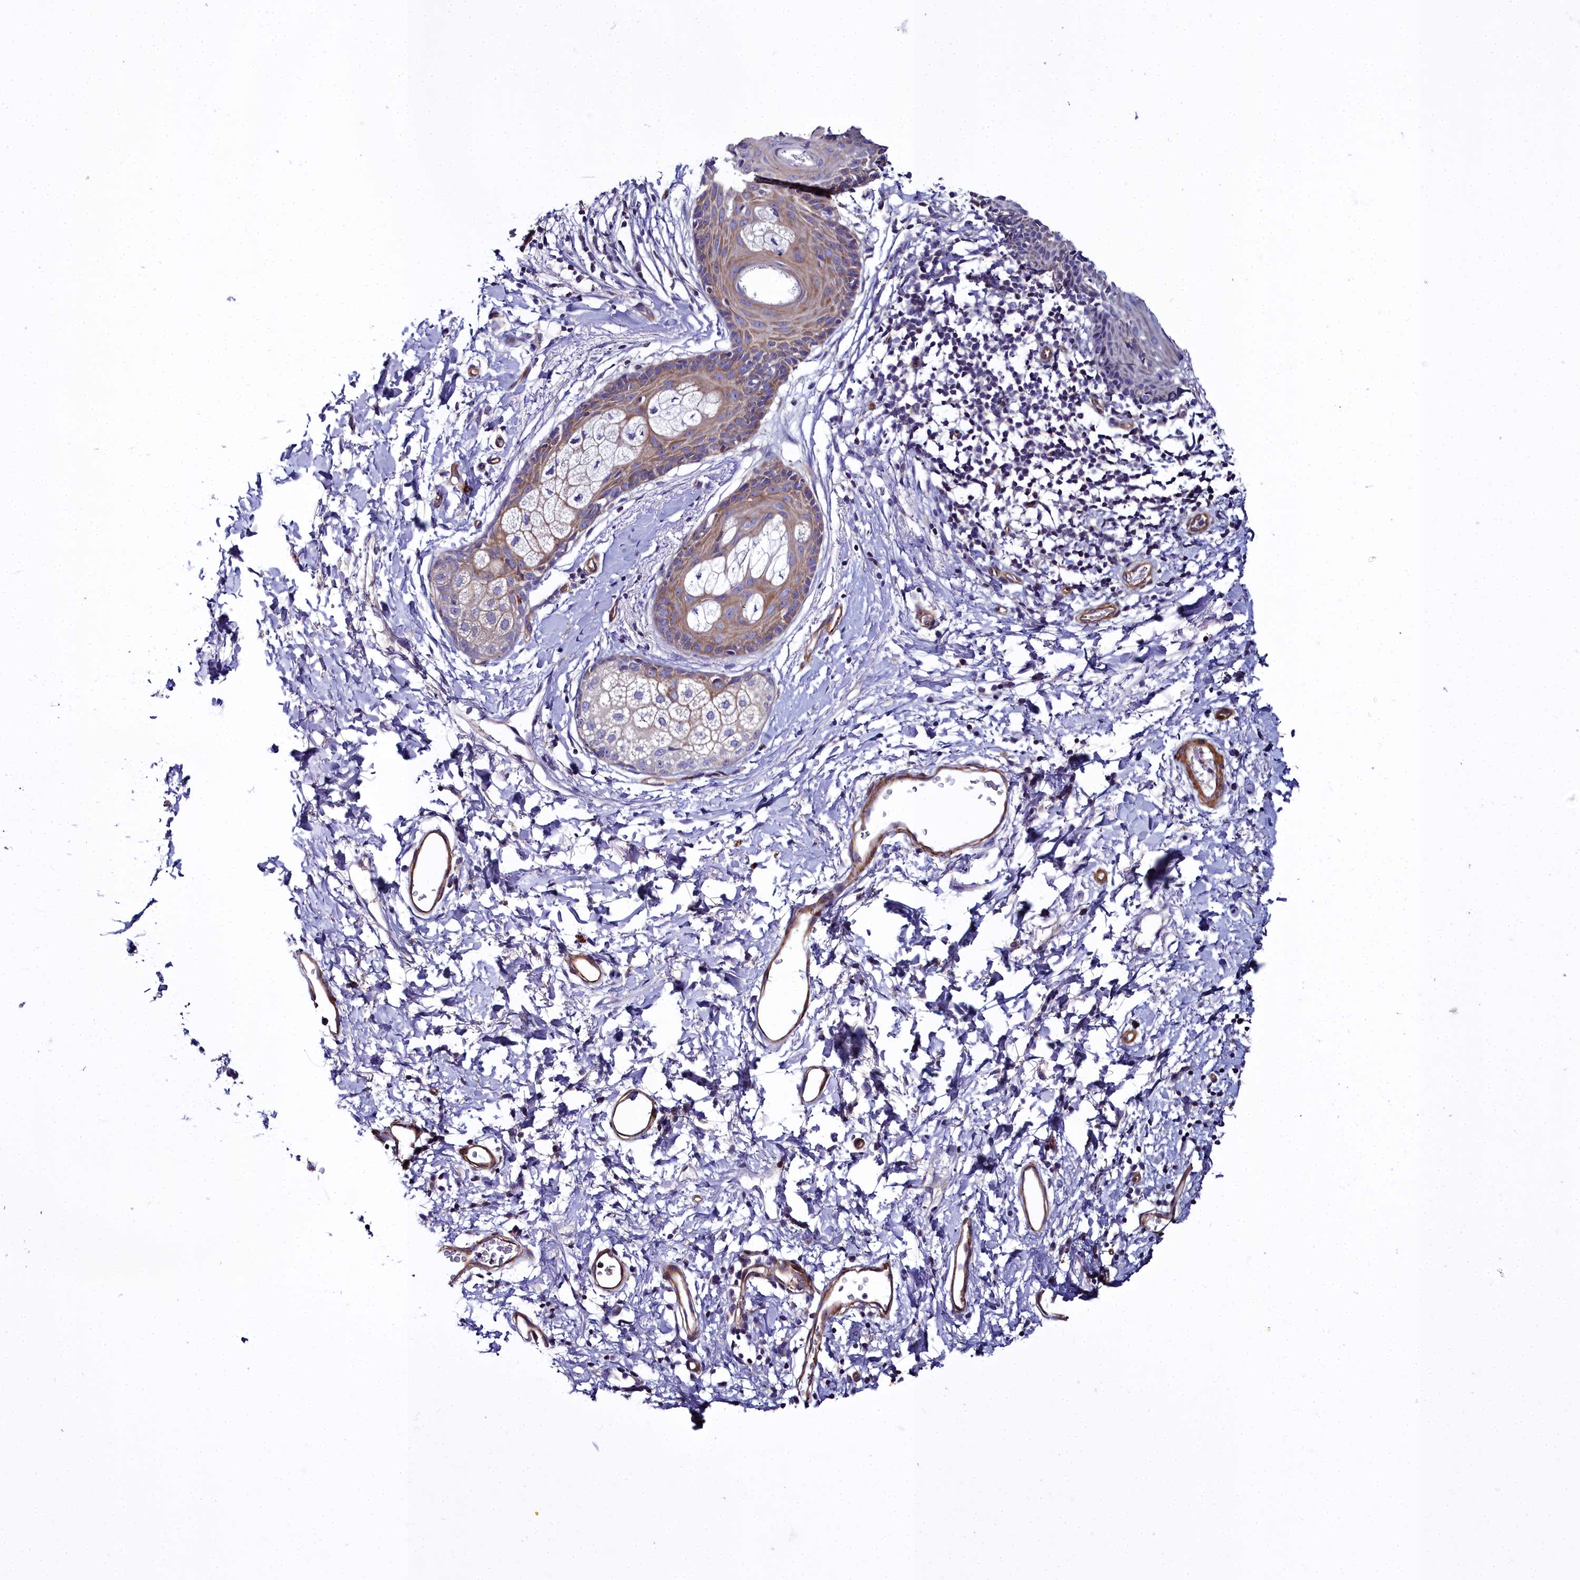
{"staining": {"intensity": "moderate", "quantity": "<25%", "location": "cytoplasmic/membranous"}, "tissue": "skin", "cell_type": "Epidermal cells", "image_type": "normal", "snomed": [{"axis": "morphology", "description": "Normal tissue, NOS"}, {"axis": "topography", "description": "Vulva"}], "caption": "The image displays immunohistochemical staining of normal skin. There is moderate cytoplasmic/membranous expression is appreciated in approximately <25% of epidermal cells. The staining is performed using DAB (3,3'-diaminobenzidine) brown chromogen to label protein expression. The nuclei are counter-stained blue using hematoxylin.", "gene": "FADS3", "patient": {"sex": "female", "age": 66}}